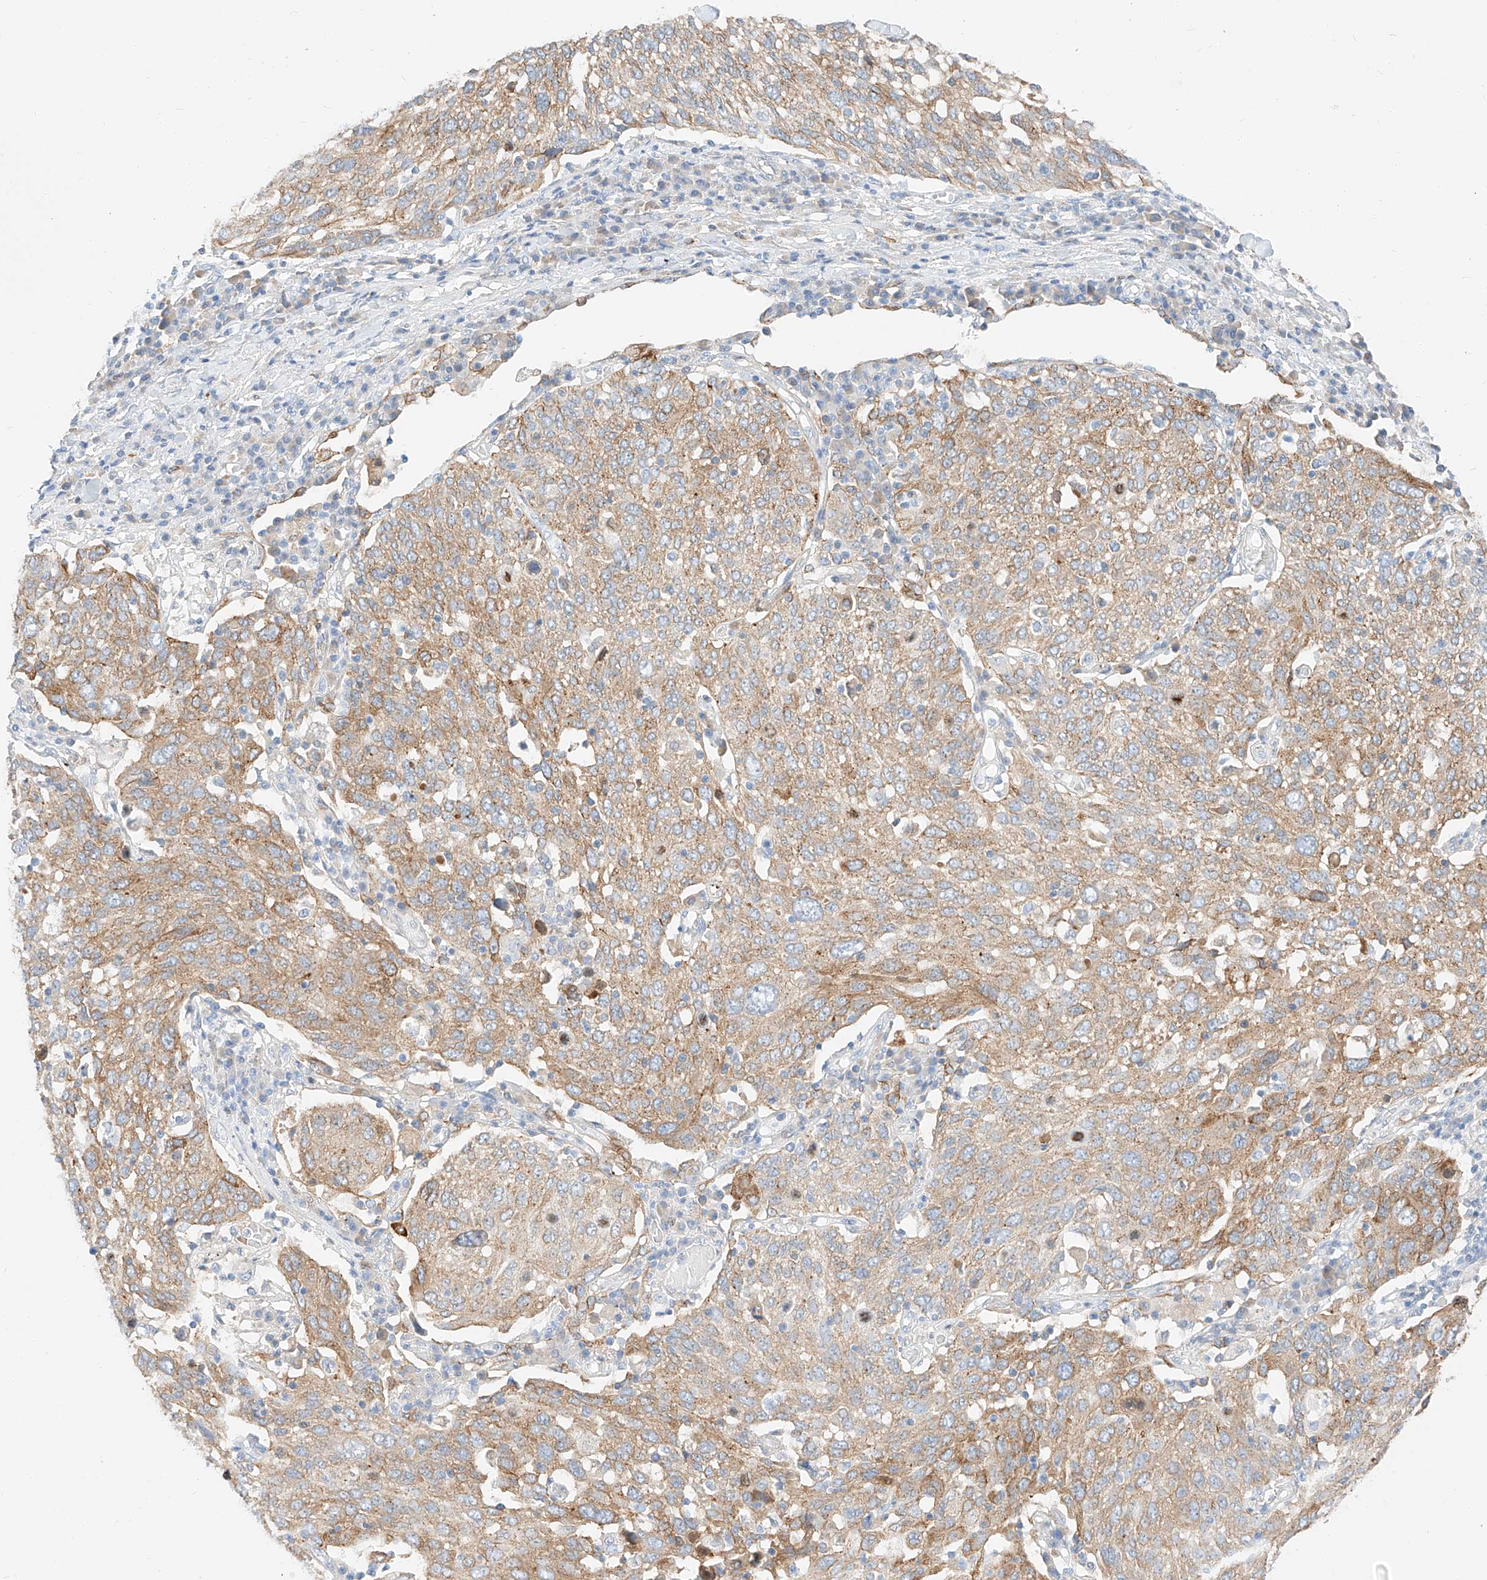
{"staining": {"intensity": "moderate", "quantity": ">75%", "location": "cytoplasmic/membranous"}, "tissue": "lung cancer", "cell_type": "Tumor cells", "image_type": "cancer", "snomed": [{"axis": "morphology", "description": "Squamous cell carcinoma, NOS"}, {"axis": "topography", "description": "Lung"}], "caption": "Immunohistochemical staining of human lung cancer (squamous cell carcinoma) displays medium levels of moderate cytoplasmic/membranous positivity in approximately >75% of tumor cells. (DAB IHC, brown staining for protein, blue staining for nuclei).", "gene": "MAP7", "patient": {"sex": "male", "age": 65}}